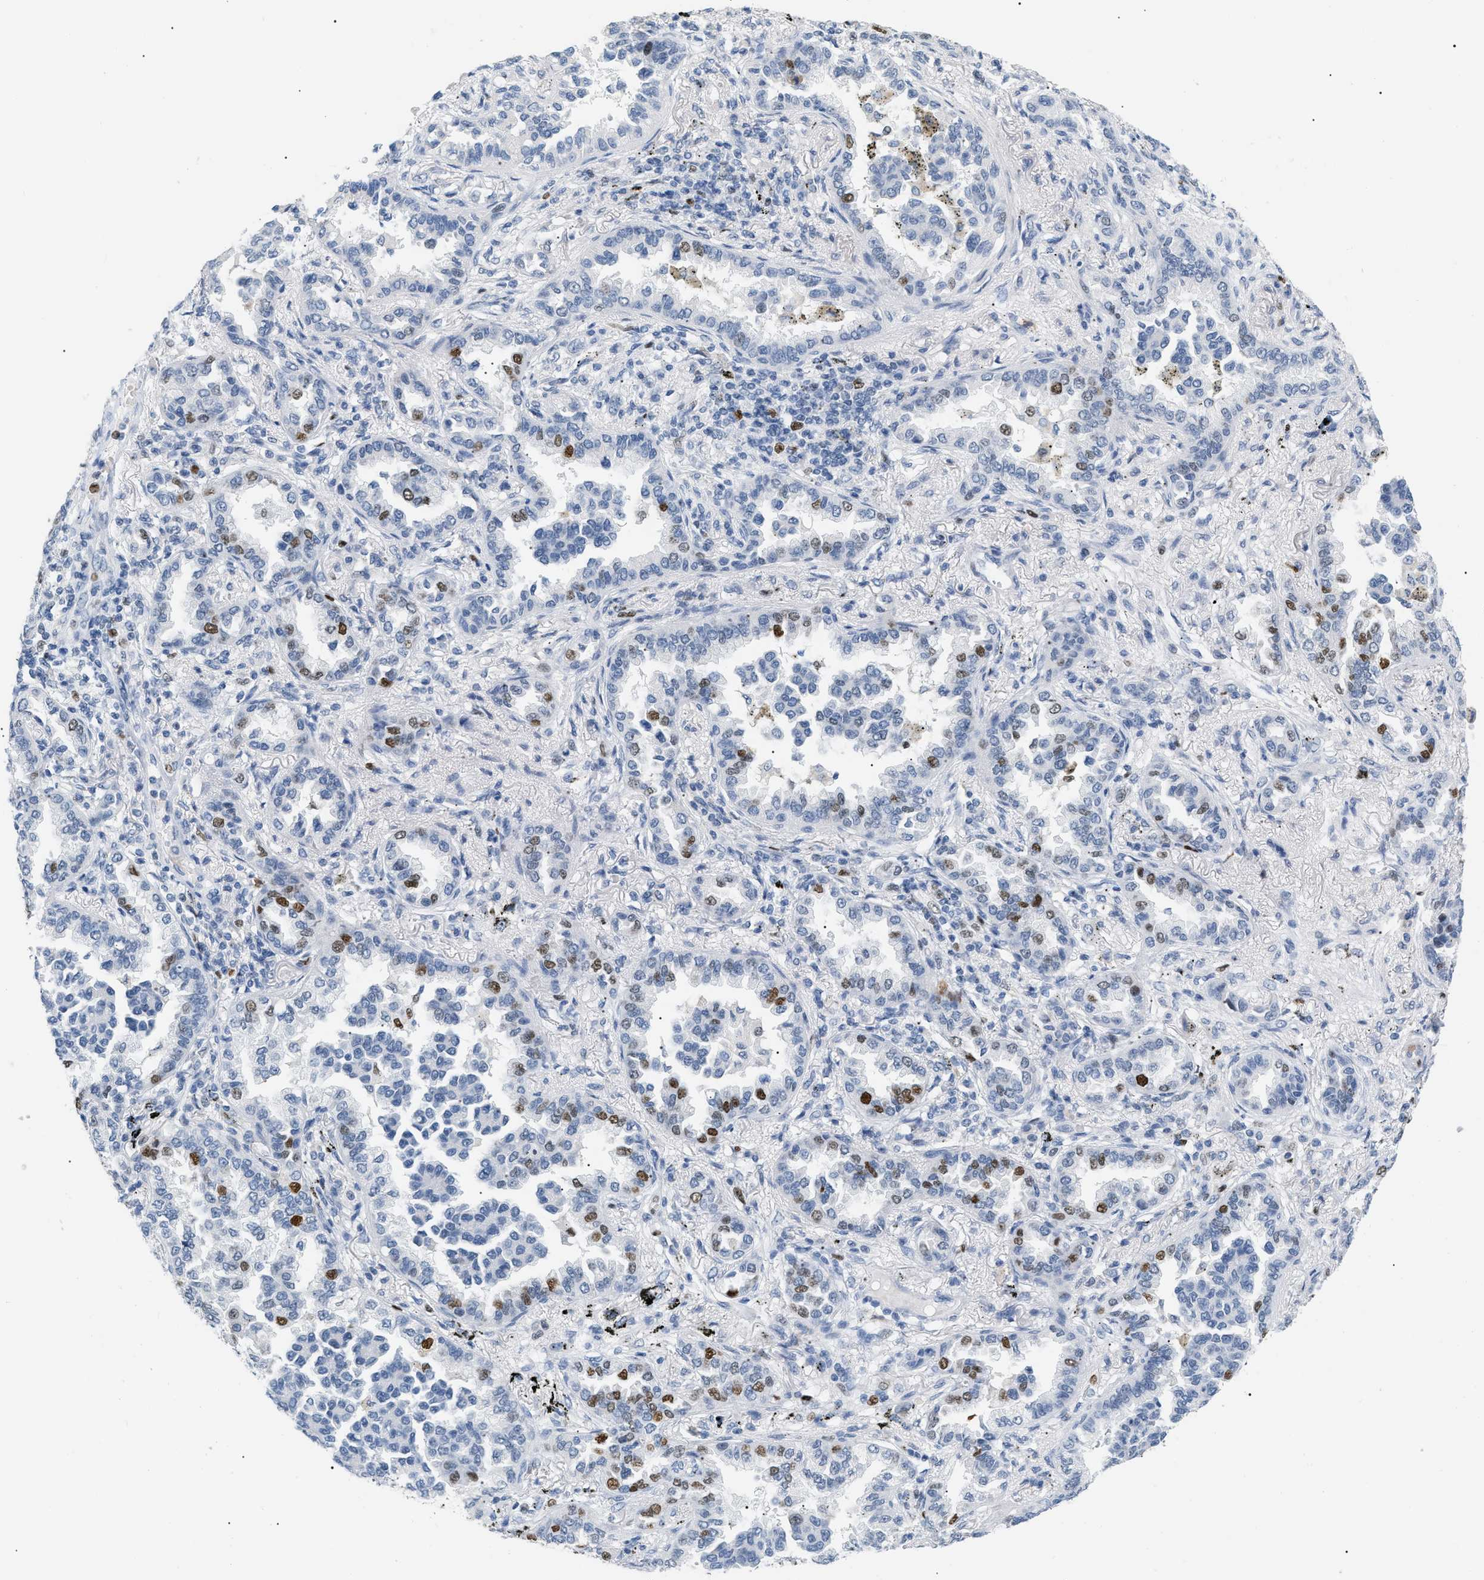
{"staining": {"intensity": "moderate", "quantity": "<25%", "location": "nuclear"}, "tissue": "lung cancer", "cell_type": "Tumor cells", "image_type": "cancer", "snomed": [{"axis": "morphology", "description": "Normal tissue, NOS"}, {"axis": "morphology", "description": "Adenocarcinoma, NOS"}, {"axis": "topography", "description": "Lung"}], "caption": "About <25% of tumor cells in human adenocarcinoma (lung) reveal moderate nuclear protein staining as visualized by brown immunohistochemical staining.", "gene": "MCM7", "patient": {"sex": "male", "age": 59}}